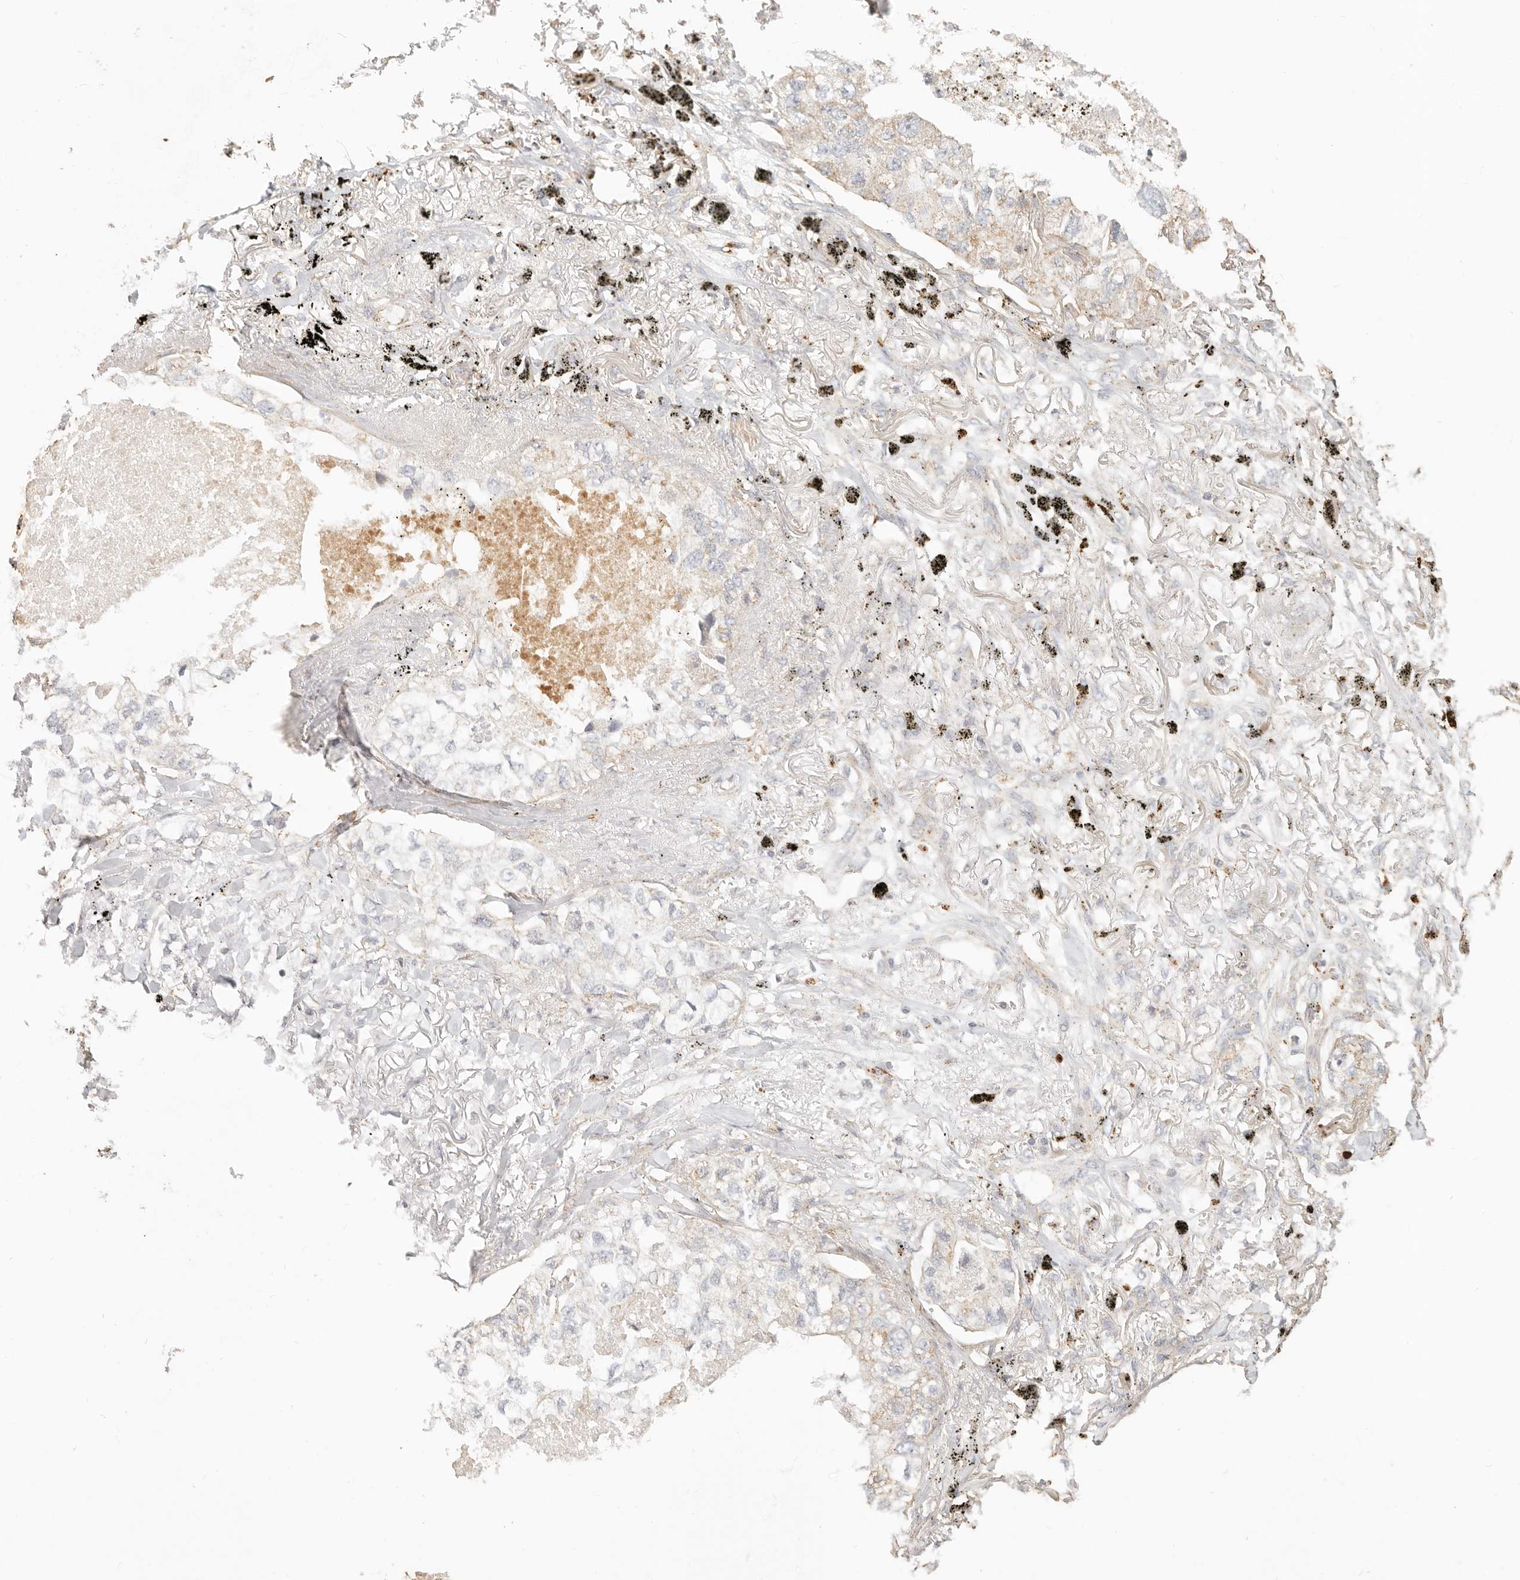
{"staining": {"intensity": "moderate", "quantity": "<25%", "location": "cytoplasmic/membranous"}, "tissue": "lung cancer", "cell_type": "Tumor cells", "image_type": "cancer", "snomed": [{"axis": "morphology", "description": "Adenocarcinoma, NOS"}, {"axis": "topography", "description": "Lung"}], "caption": "Brown immunohistochemical staining in lung cancer (adenocarcinoma) demonstrates moderate cytoplasmic/membranous expression in about <25% of tumor cells.", "gene": "CNMD", "patient": {"sex": "male", "age": 65}}